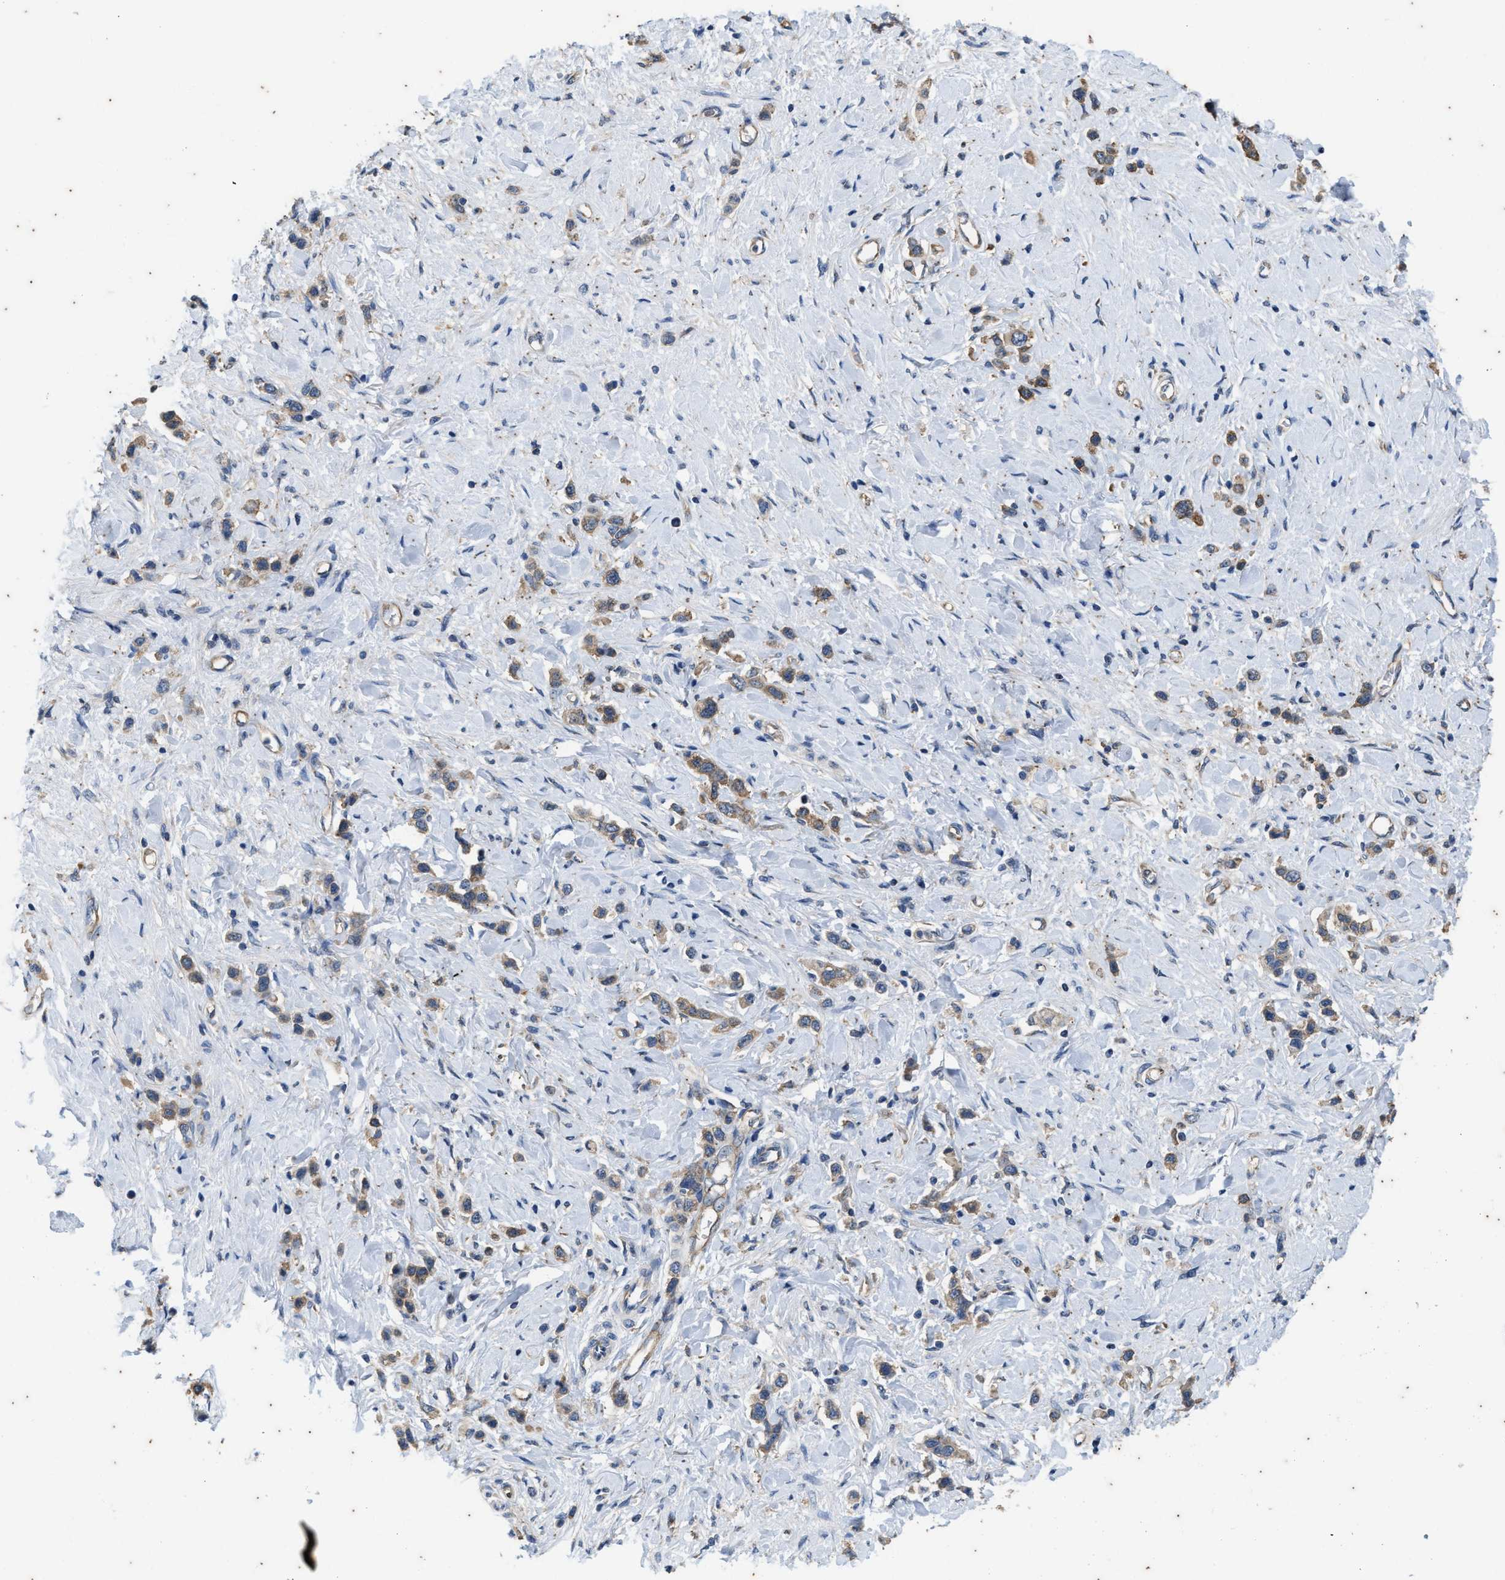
{"staining": {"intensity": "moderate", "quantity": ">75%", "location": "cytoplasmic/membranous"}, "tissue": "stomach cancer", "cell_type": "Tumor cells", "image_type": "cancer", "snomed": [{"axis": "morphology", "description": "Adenocarcinoma, NOS"}, {"axis": "topography", "description": "Stomach"}], "caption": "Protein expression analysis of stomach cancer reveals moderate cytoplasmic/membranous expression in about >75% of tumor cells. (DAB (3,3'-diaminobenzidine) IHC with brightfield microscopy, high magnification).", "gene": "COX19", "patient": {"sex": "female", "age": 65}}